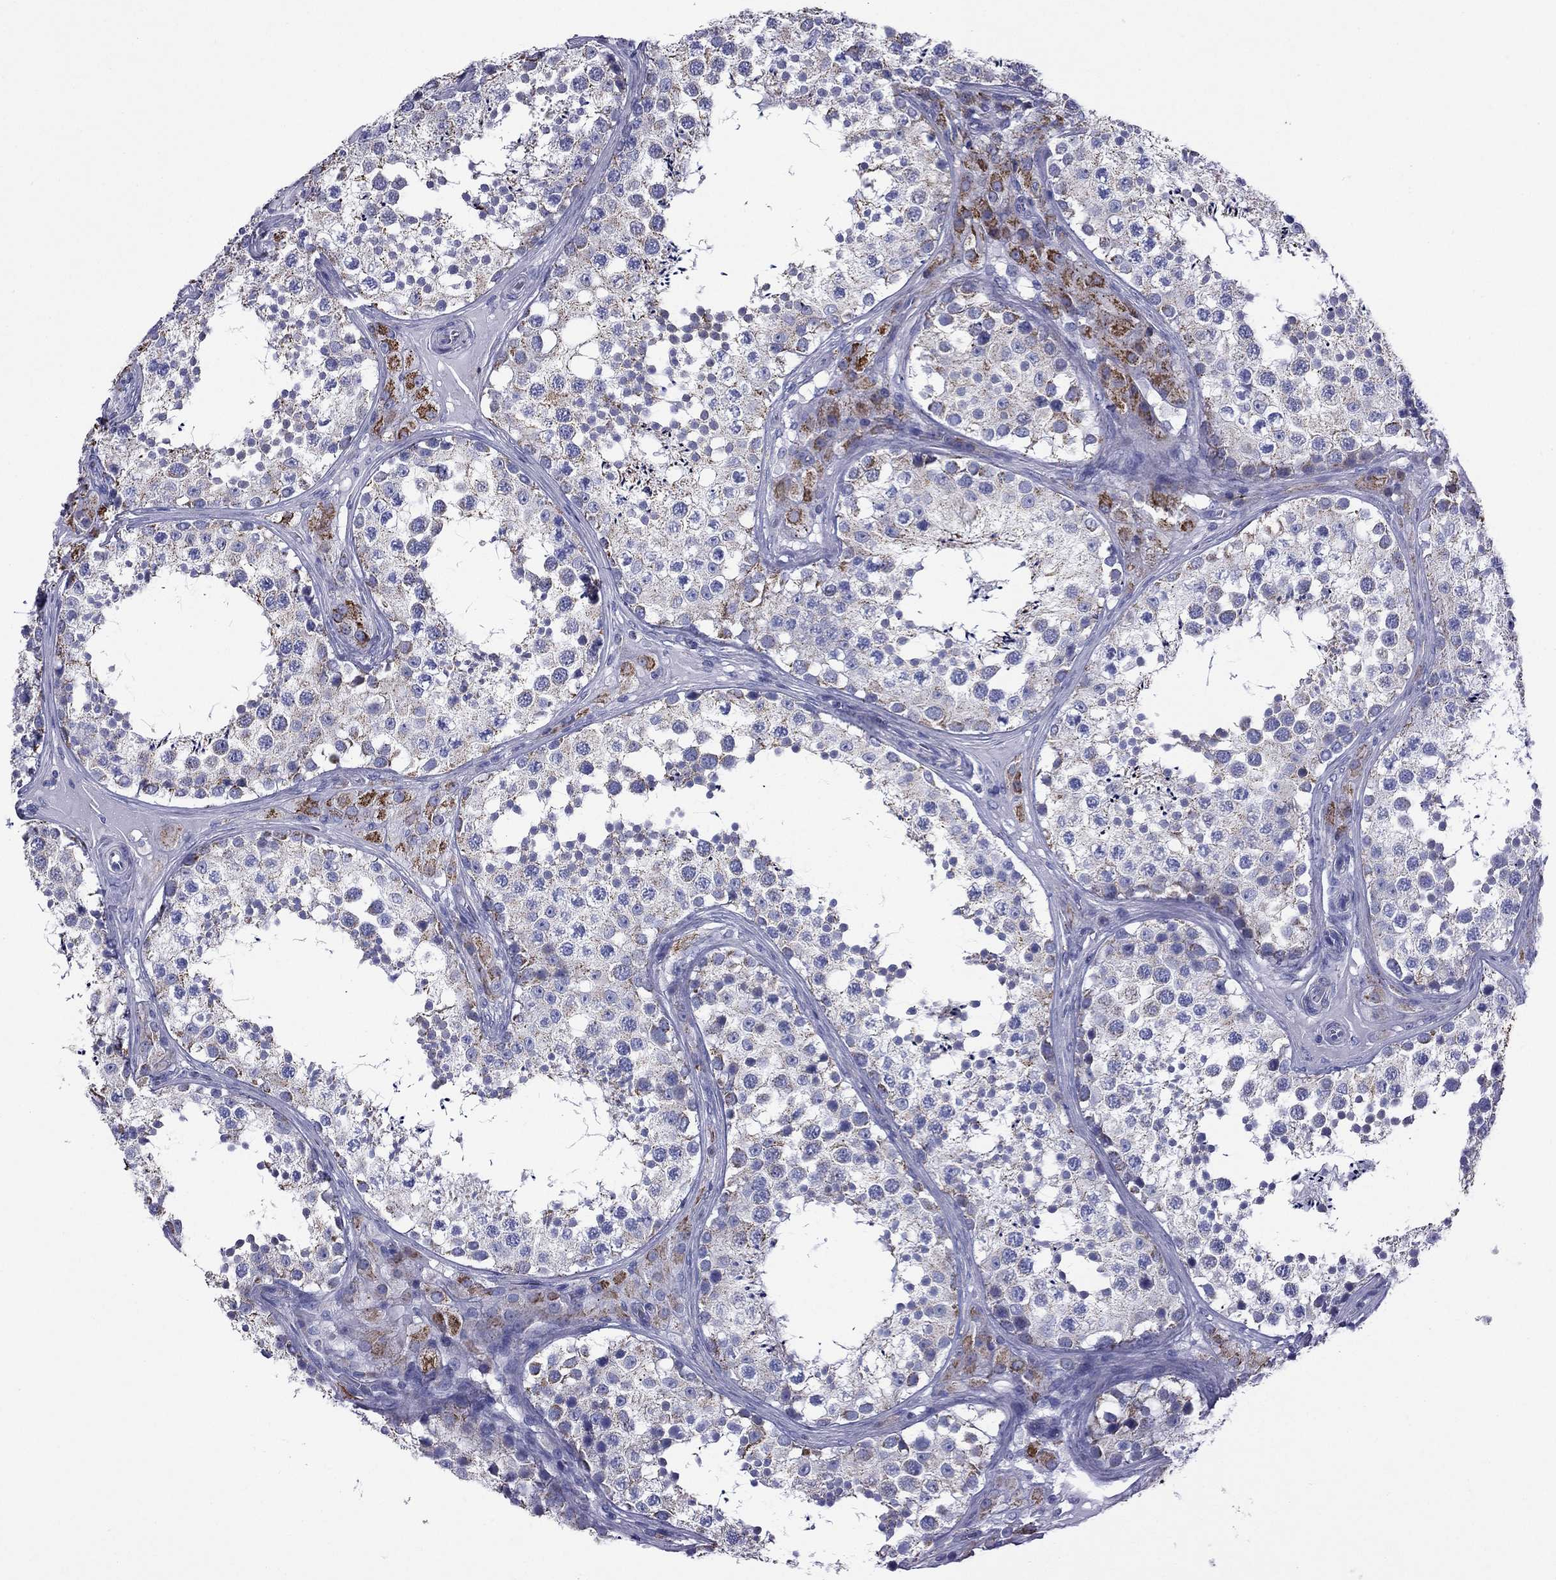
{"staining": {"intensity": "moderate", "quantity": "25%-75%", "location": "cytoplasmic/membranous"}, "tissue": "testis", "cell_type": "Cells in seminiferous ducts", "image_type": "normal", "snomed": [{"axis": "morphology", "description": "Normal tissue, NOS"}, {"axis": "topography", "description": "Testis"}], "caption": "Benign testis demonstrates moderate cytoplasmic/membranous staining in approximately 25%-75% of cells in seminiferous ducts, visualized by immunohistochemistry. (DAB IHC, brown staining for protein, blue staining for nuclei).", "gene": "ACADSB", "patient": {"sex": "male", "age": 34}}